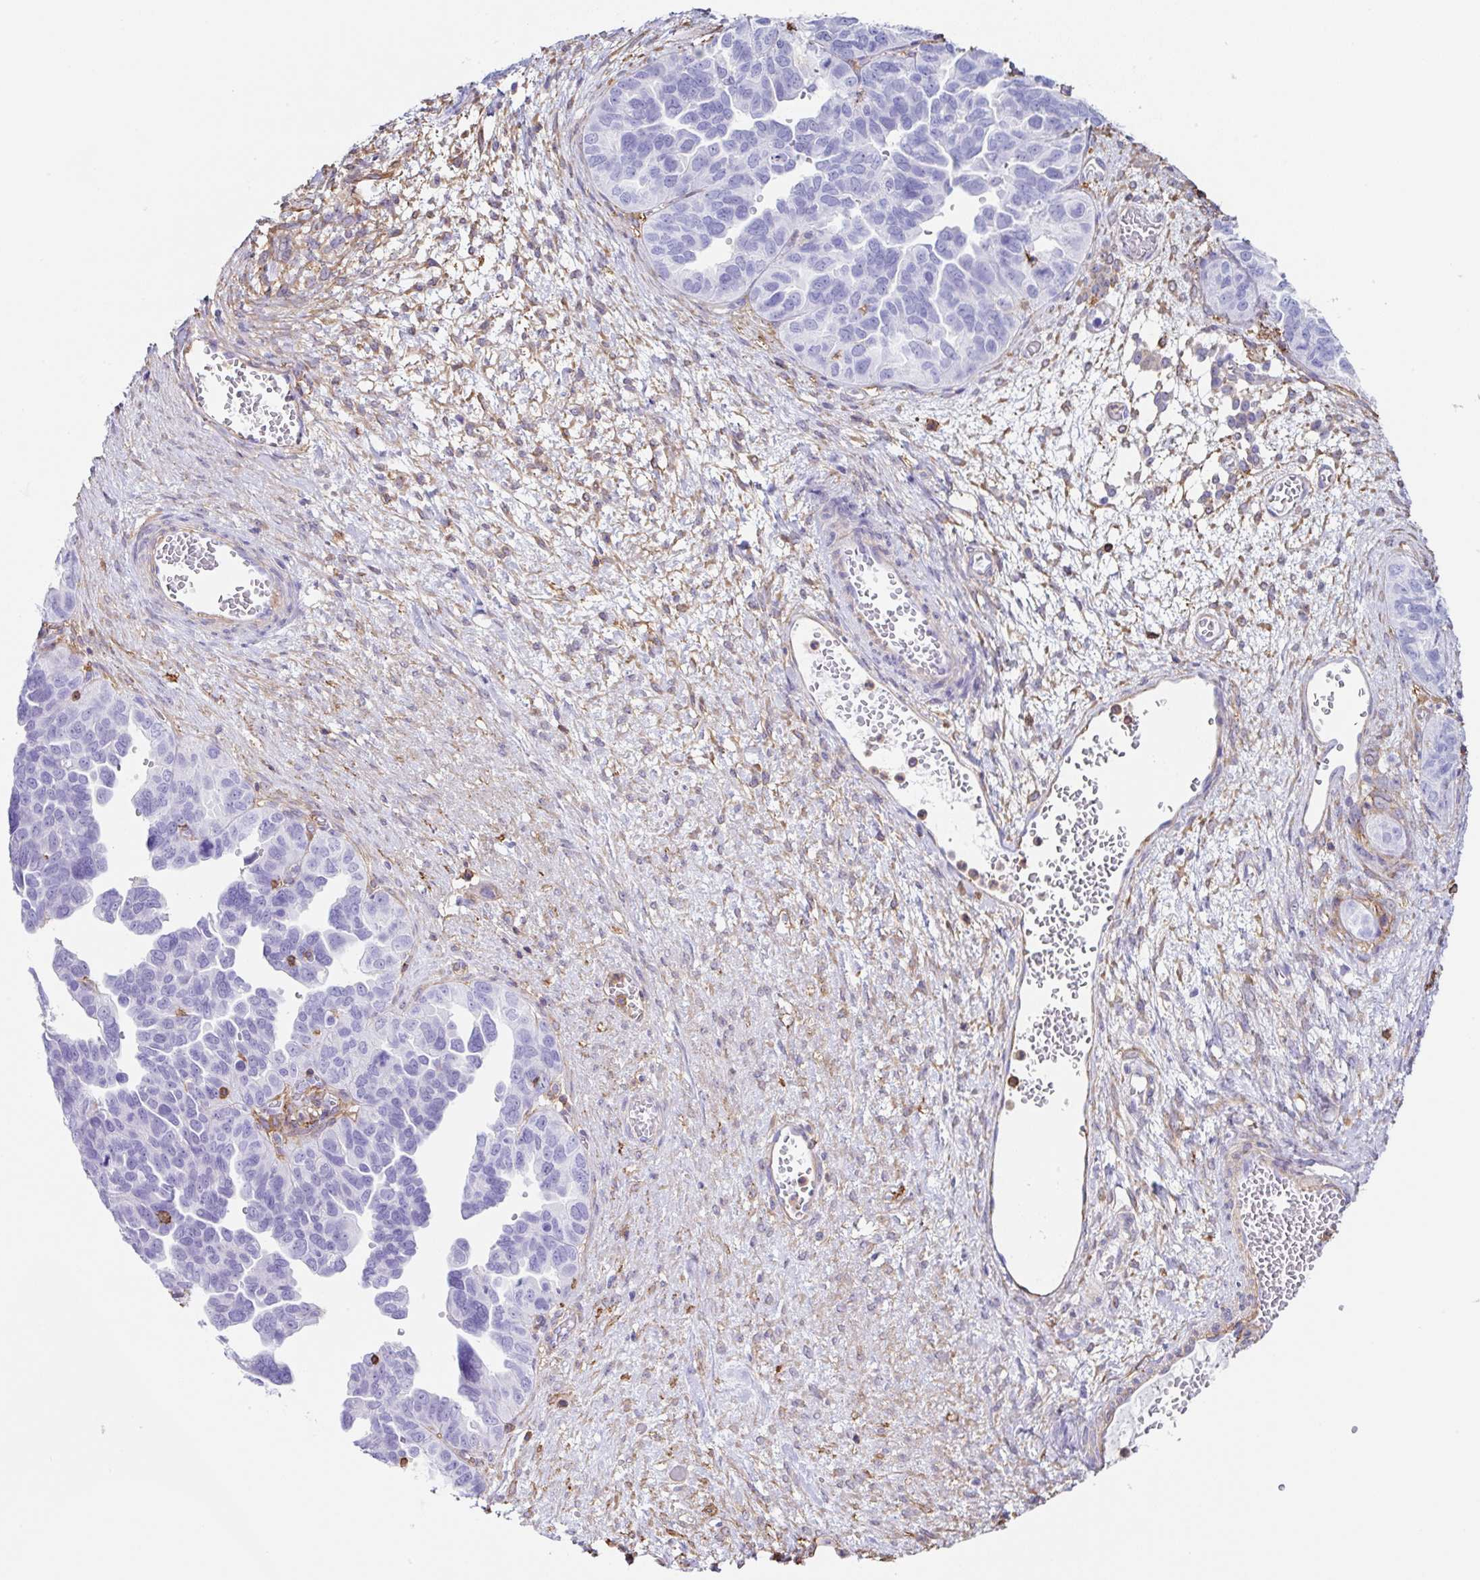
{"staining": {"intensity": "negative", "quantity": "none", "location": "none"}, "tissue": "ovarian cancer", "cell_type": "Tumor cells", "image_type": "cancer", "snomed": [{"axis": "morphology", "description": "Cystadenocarcinoma, serous, NOS"}, {"axis": "topography", "description": "Ovary"}], "caption": "Immunohistochemistry histopathology image of human serous cystadenocarcinoma (ovarian) stained for a protein (brown), which shows no expression in tumor cells.", "gene": "MTTP", "patient": {"sex": "female", "age": 64}}